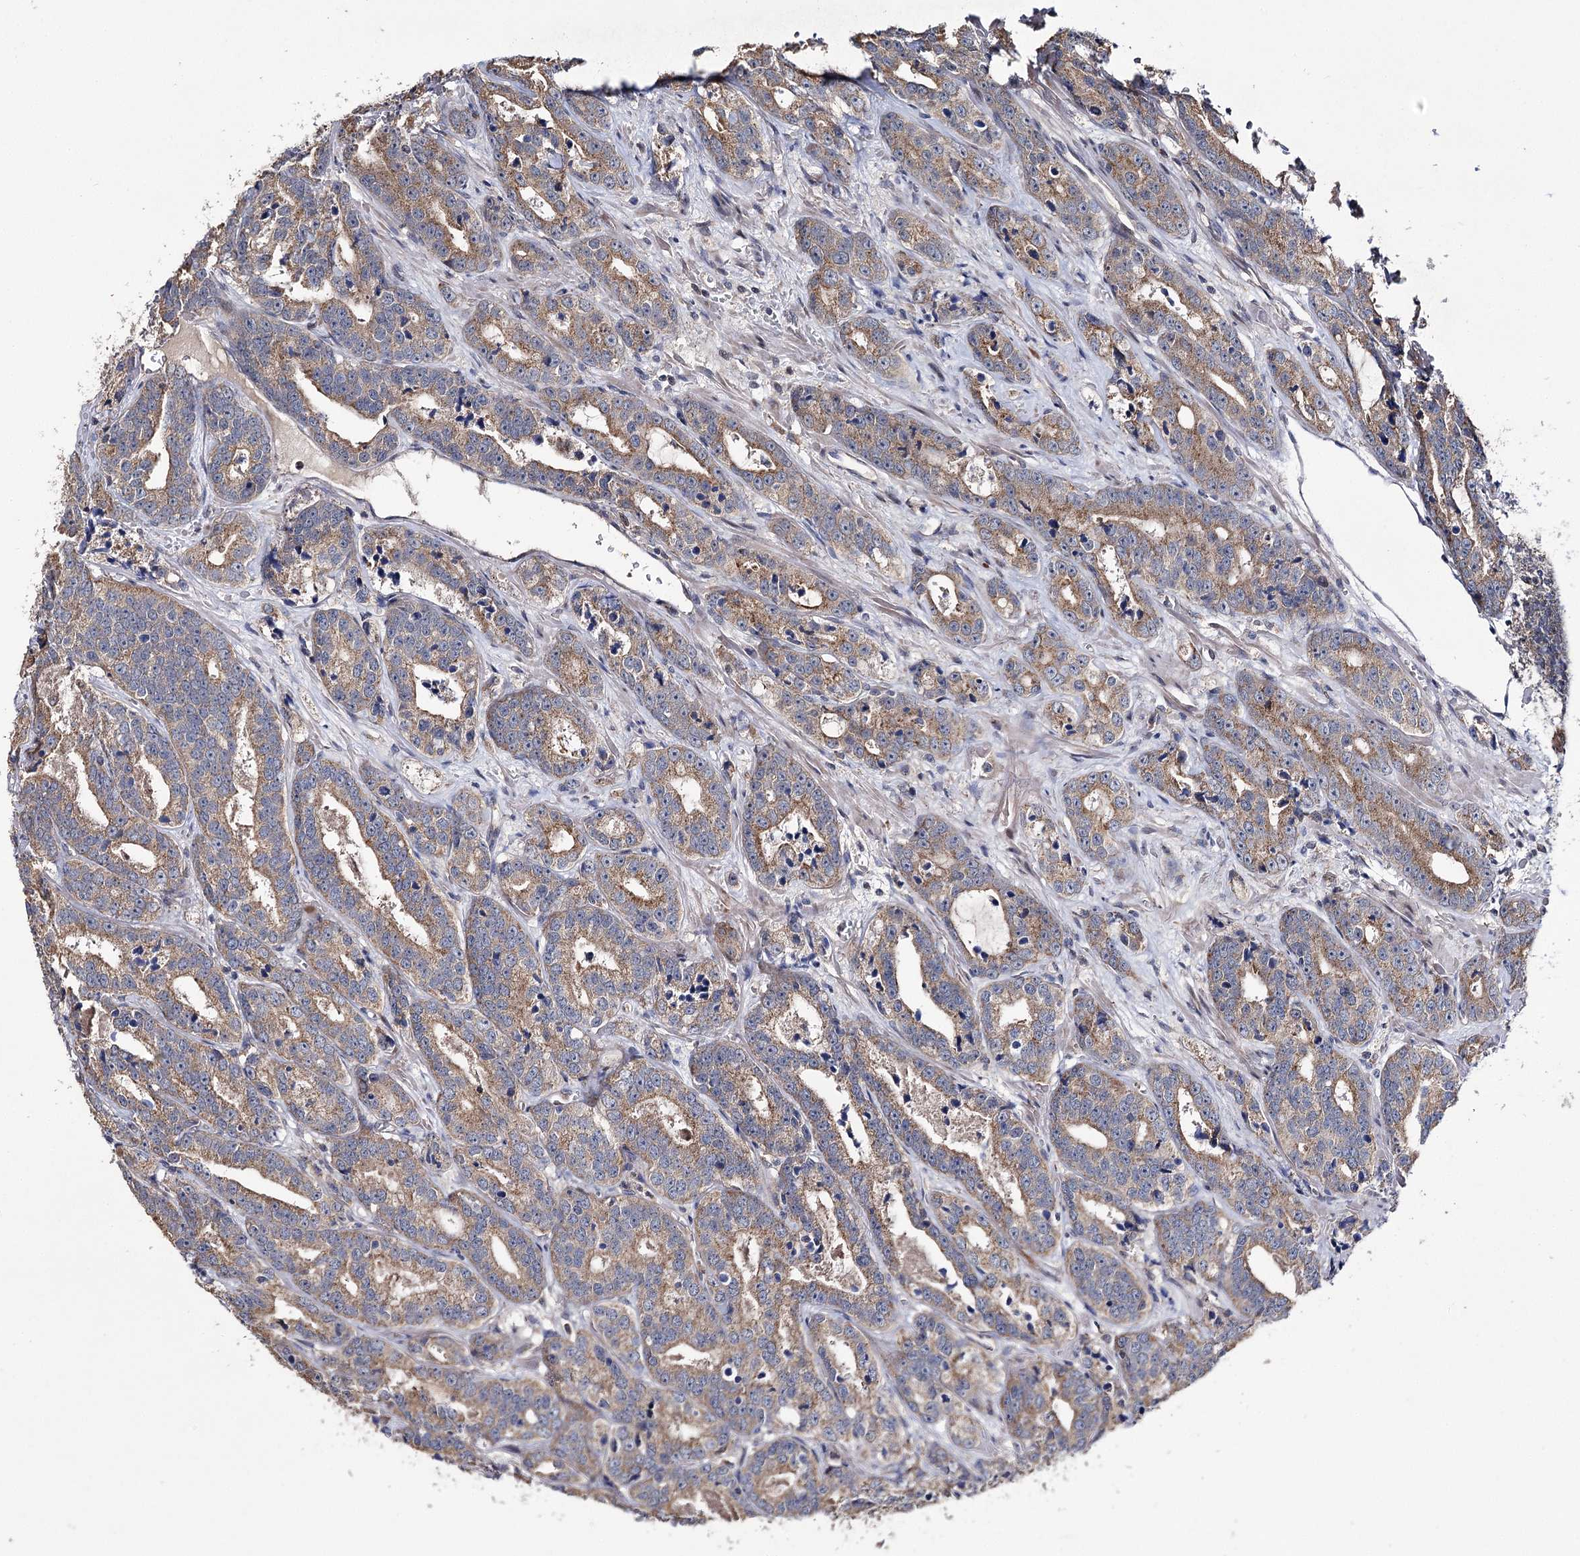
{"staining": {"intensity": "moderate", "quantity": ">75%", "location": "cytoplasmic/membranous"}, "tissue": "prostate cancer", "cell_type": "Tumor cells", "image_type": "cancer", "snomed": [{"axis": "morphology", "description": "Adenocarcinoma, High grade"}, {"axis": "topography", "description": "Prostate"}], "caption": "Immunohistochemical staining of adenocarcinoma (high-grade) (prostate) reveals medium levels of moderate cytoplasmic/membranous protein positivity in about >75% of tumor cells.", "gene": "AURKC", "patient": {"sex": "male", "age": 62}}